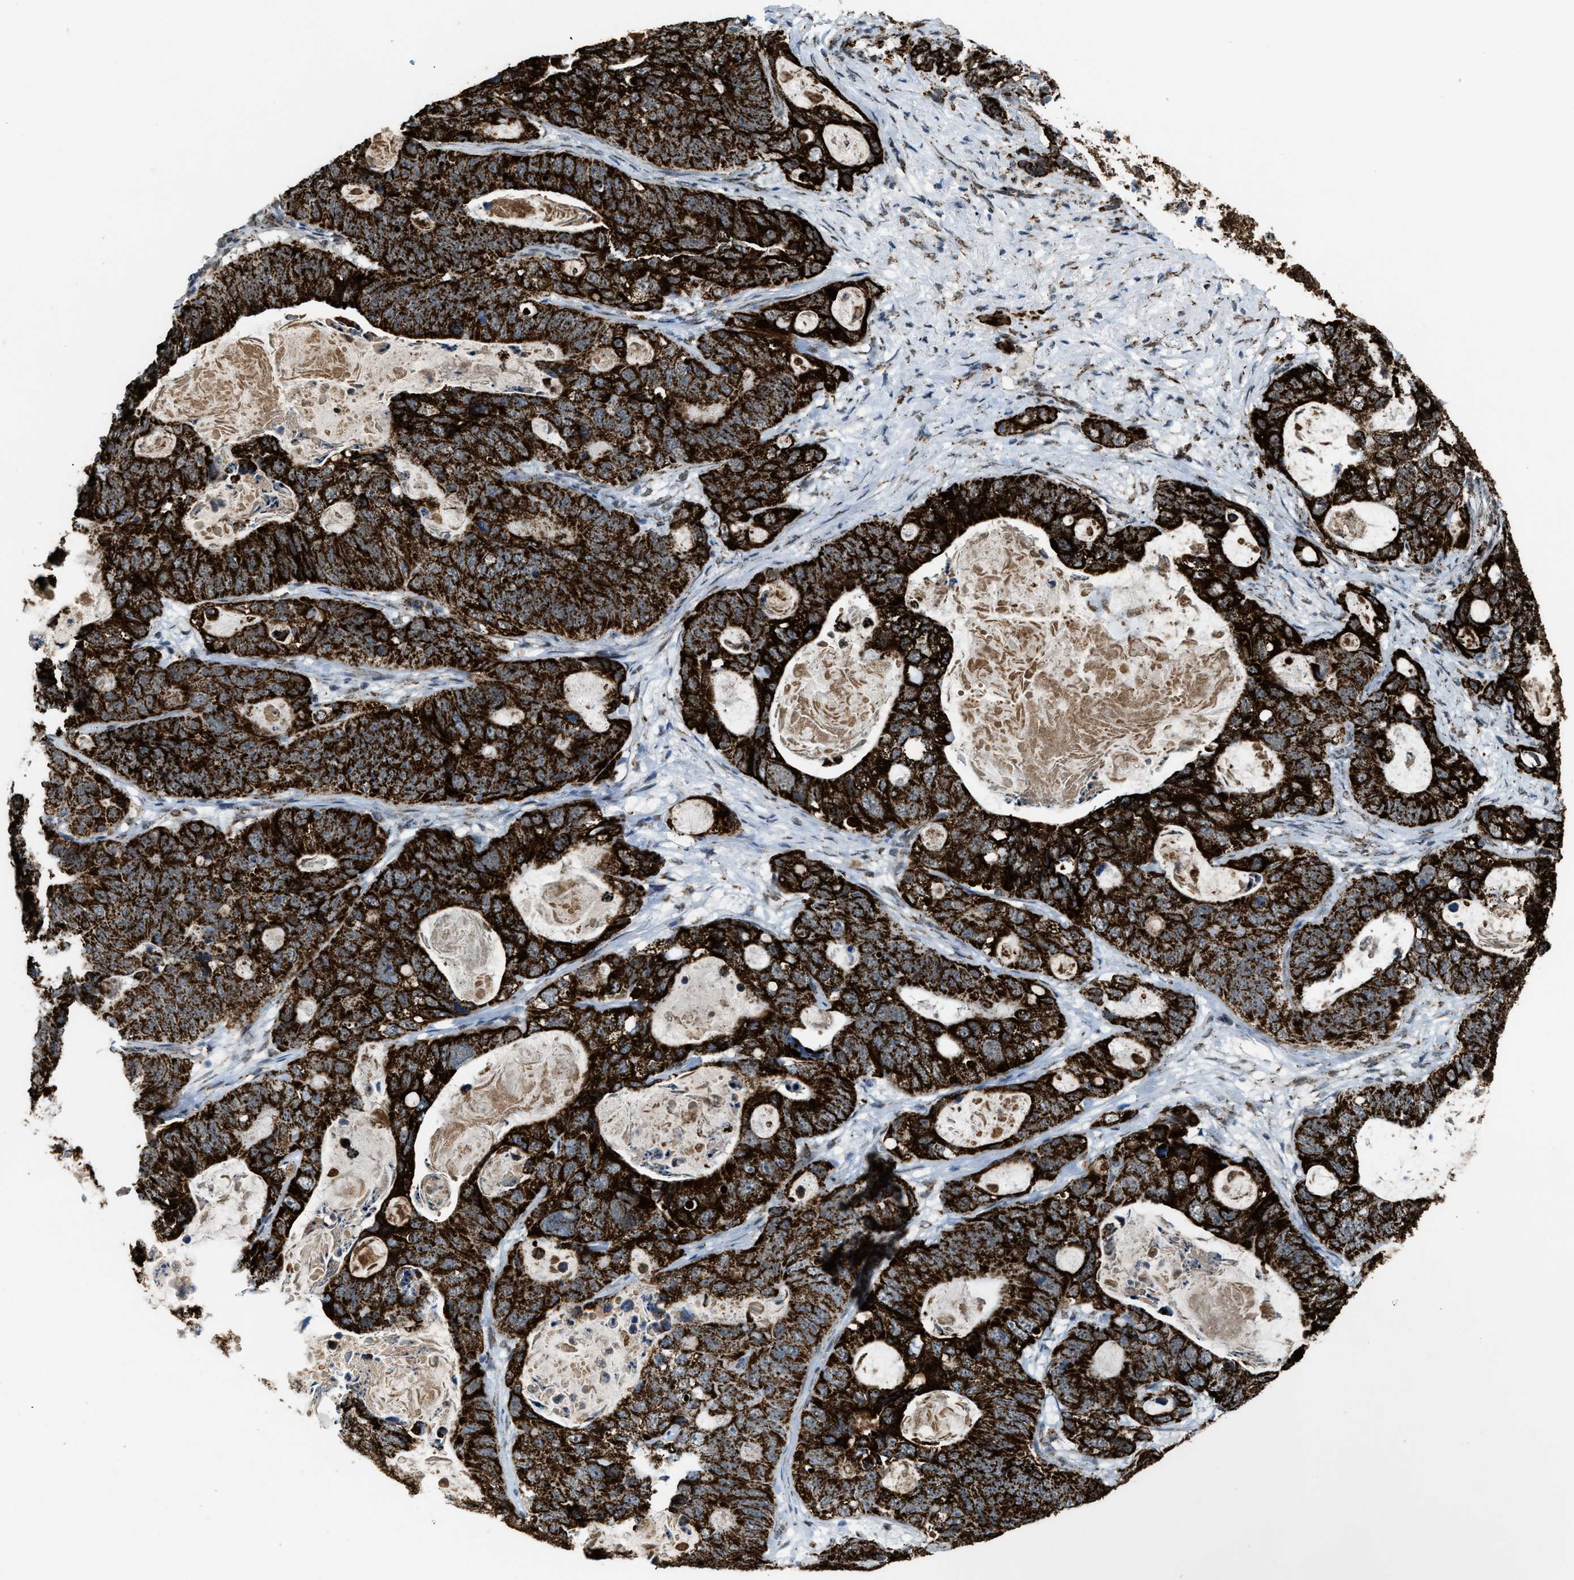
{"staining": {"intensity": "strong", "quantity": ">75%", "location": "cytoplasmic/membranous"}, "tissue": "stomach cancer", "cell_type": "Tumor cells", "image_type": "cancer", "snomed": [{"axis": "morphology", "description": "Normal tissue, NOS"}, {"axis": "morphology", "description": "Adenocarcinoma, NOS"}, {"axis": "topography", "description": "Stomach"}], "caption": "Tumor cells demonstrate strong cytoplasmic/membranous positivity in approximately >75% of cells in stomach adenocarcinoma.", "gene": "HIBADH", "patient": {"sex": "female", "age": 89}}